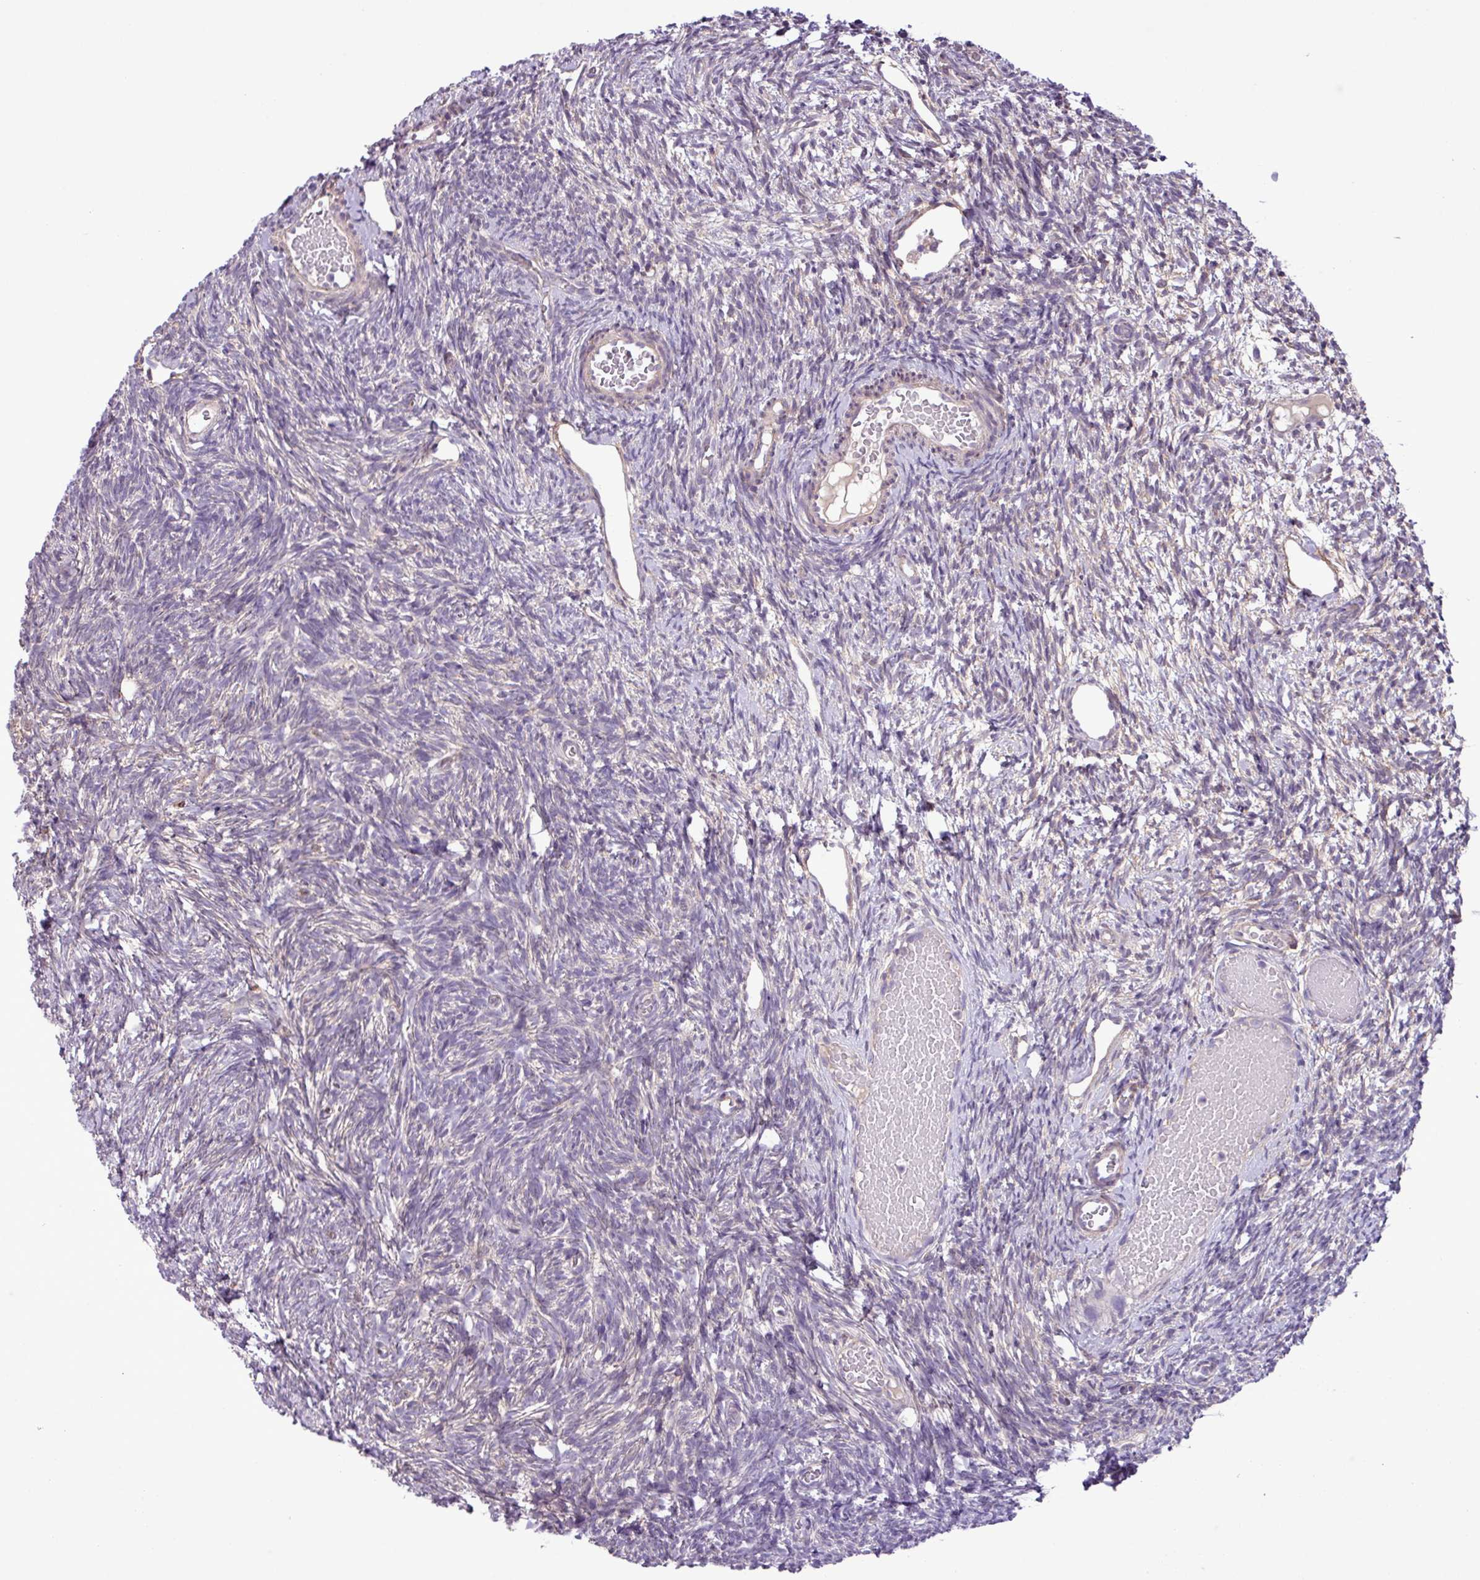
{"staining": {"intensity": "negative", "quantity": "none", "location": "none"}, "tissue": "ovary", "cell_type": "Follicle cells", "image_type": "normal", "snomed": [{"axis": "morphology", "description": "Normal tissue, NOS"}, {"axis": "topography", "description": "Ovary"}], "caption": "Follicle cells are negative for brown protein staining in benign ovary. (DAB (3,3'-diaminobenzidine) immunohistochemistry (IHC) with hematoxylin counter stain).", "gene": "CD248", "patient": {"sex": "female", "age": 39}}